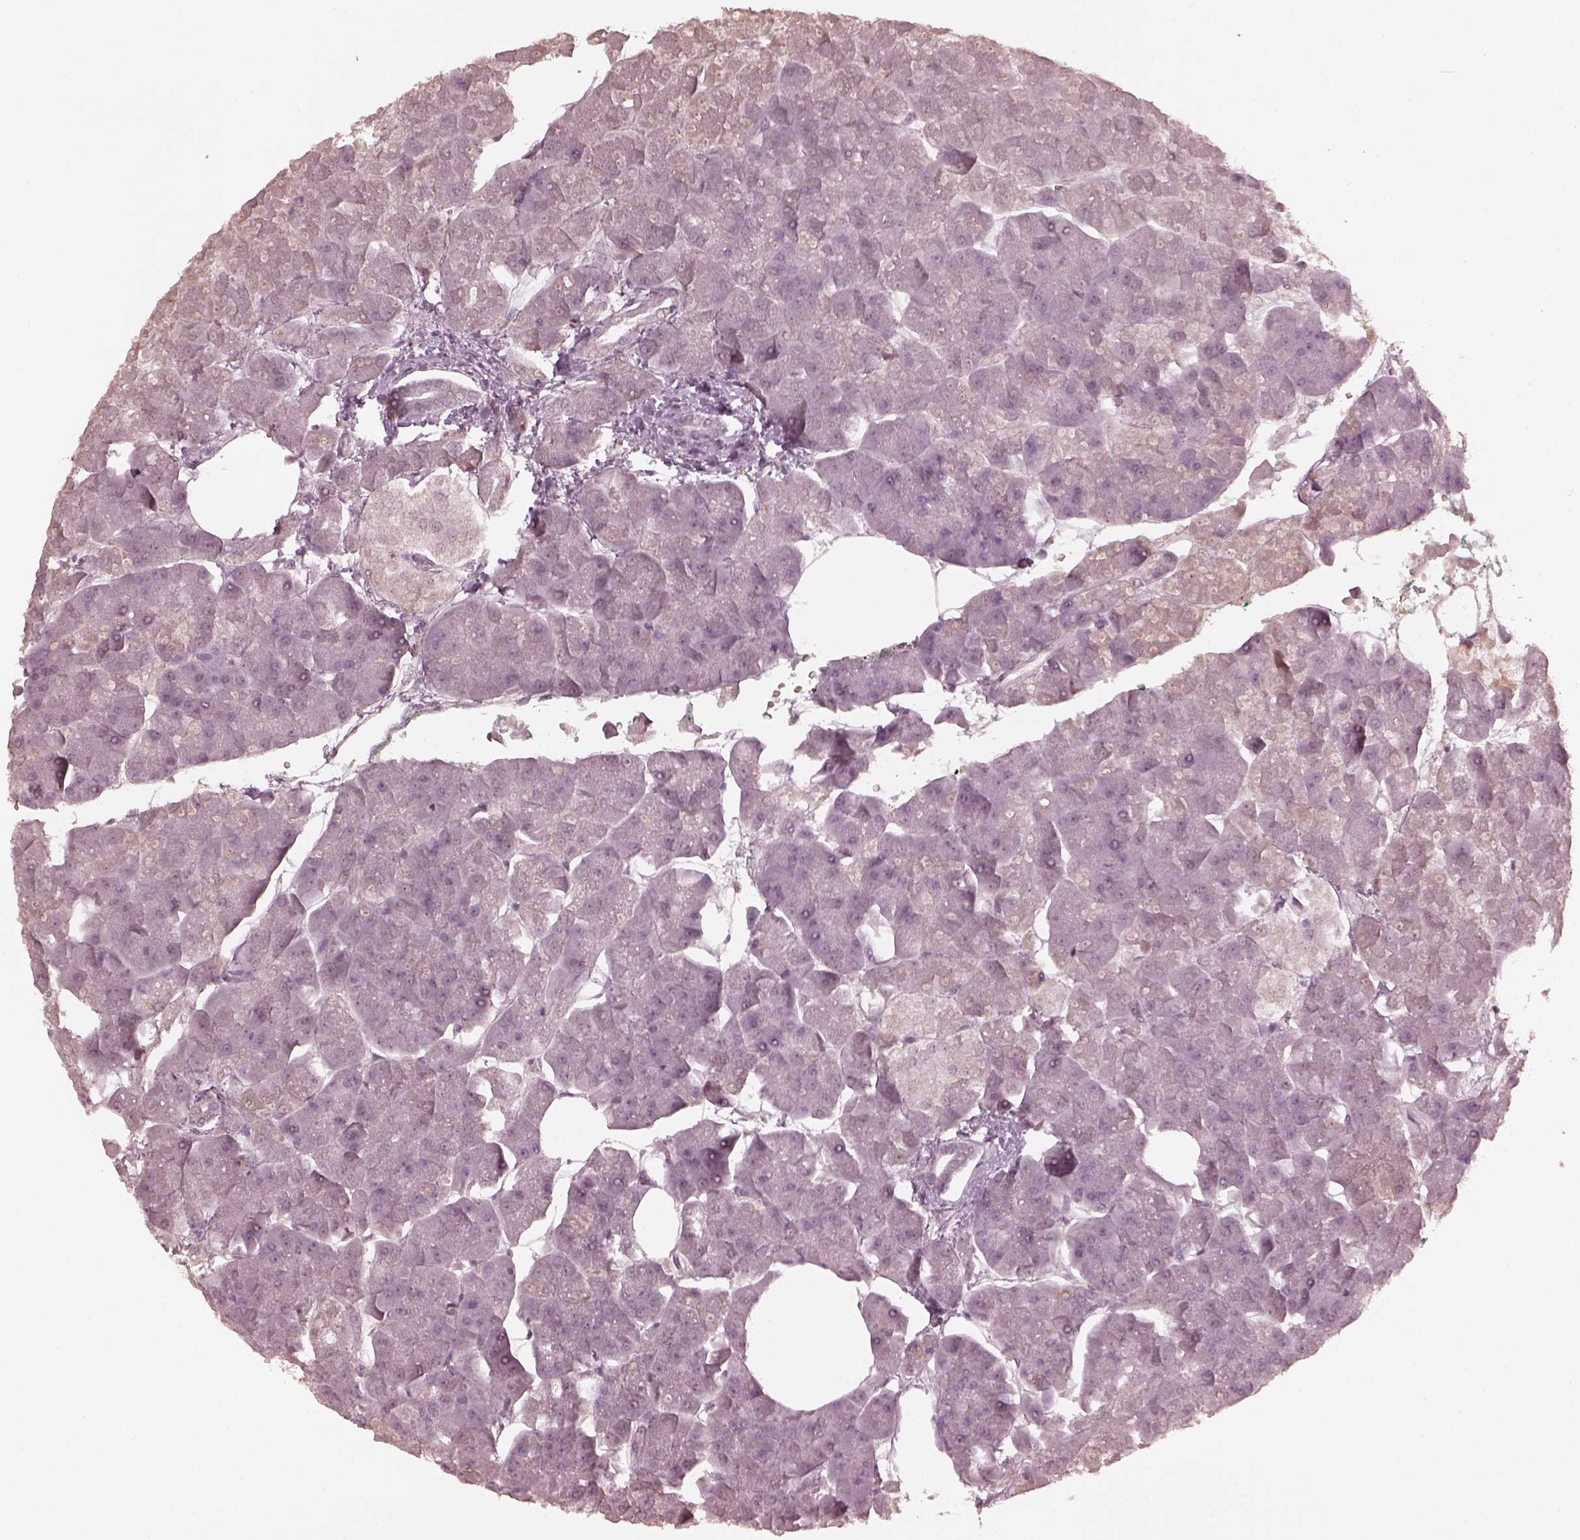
{"staining": {"intensity": "negative", "quantity": "none", "location": "none"}, "tissue": "pancreas", "cell_type": "Exocrine glandular cells", "image_type": "normal", "snomed": [{"axis": "morphology", "description": "Normal tissue, NOS"}, {"axis": "topography", "description": "Adipose tissue"}, {"axis": "topography", "description": "Pancreas"}, {"axis": "topography", "description": "Peripheral nerve tissue"}], "caption": "The immunohistochemistry histopathology image has no significant staining in exocrine glandular cells of pancreas.", "gene": "KRT79", "patient": {"sex": "female", "age": 58}}